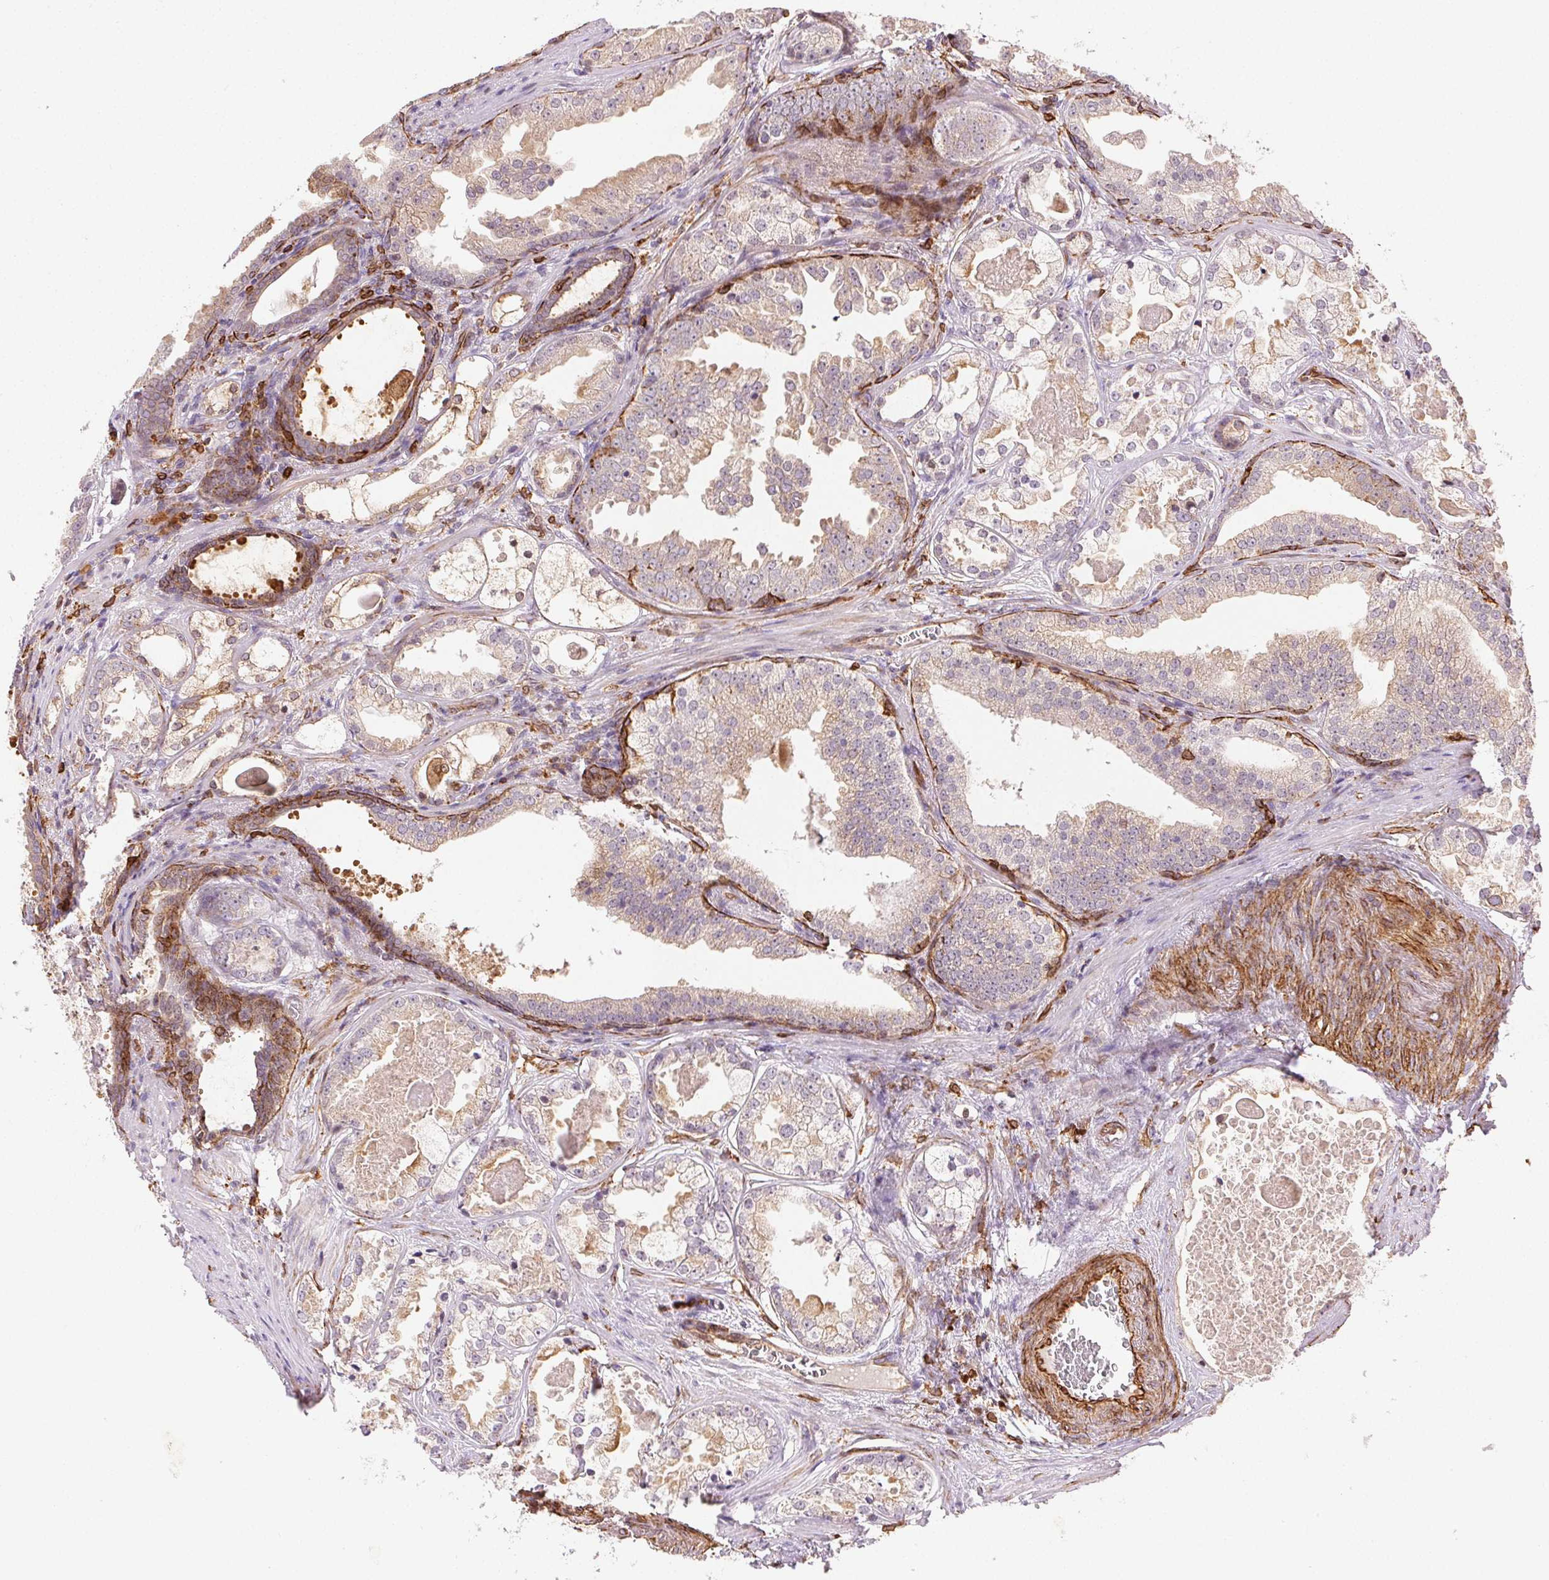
{"staining": {"intensity": "weak", "quantity": "25%-75%", "location": "cytoplasmic/membranous"}, "tissue": "prostate cancer", "cell_type": "Tumor cells", "image_type": "cancer", "snomed": [{"axis": "morphology", "description": "Adenocarcinoma, Low grade"}, {"axis": "topography", "description": "Prostate"}], "caption": "Tumor cells reveal low levels of weak cytoplasmic/membranous expression in about 25%-75% of cells in human prostate cancer. (IHC, brightfield microscopy, high magnification).", "gene": "RNASET2", "patient": {"sex": "male", "age": 65}}